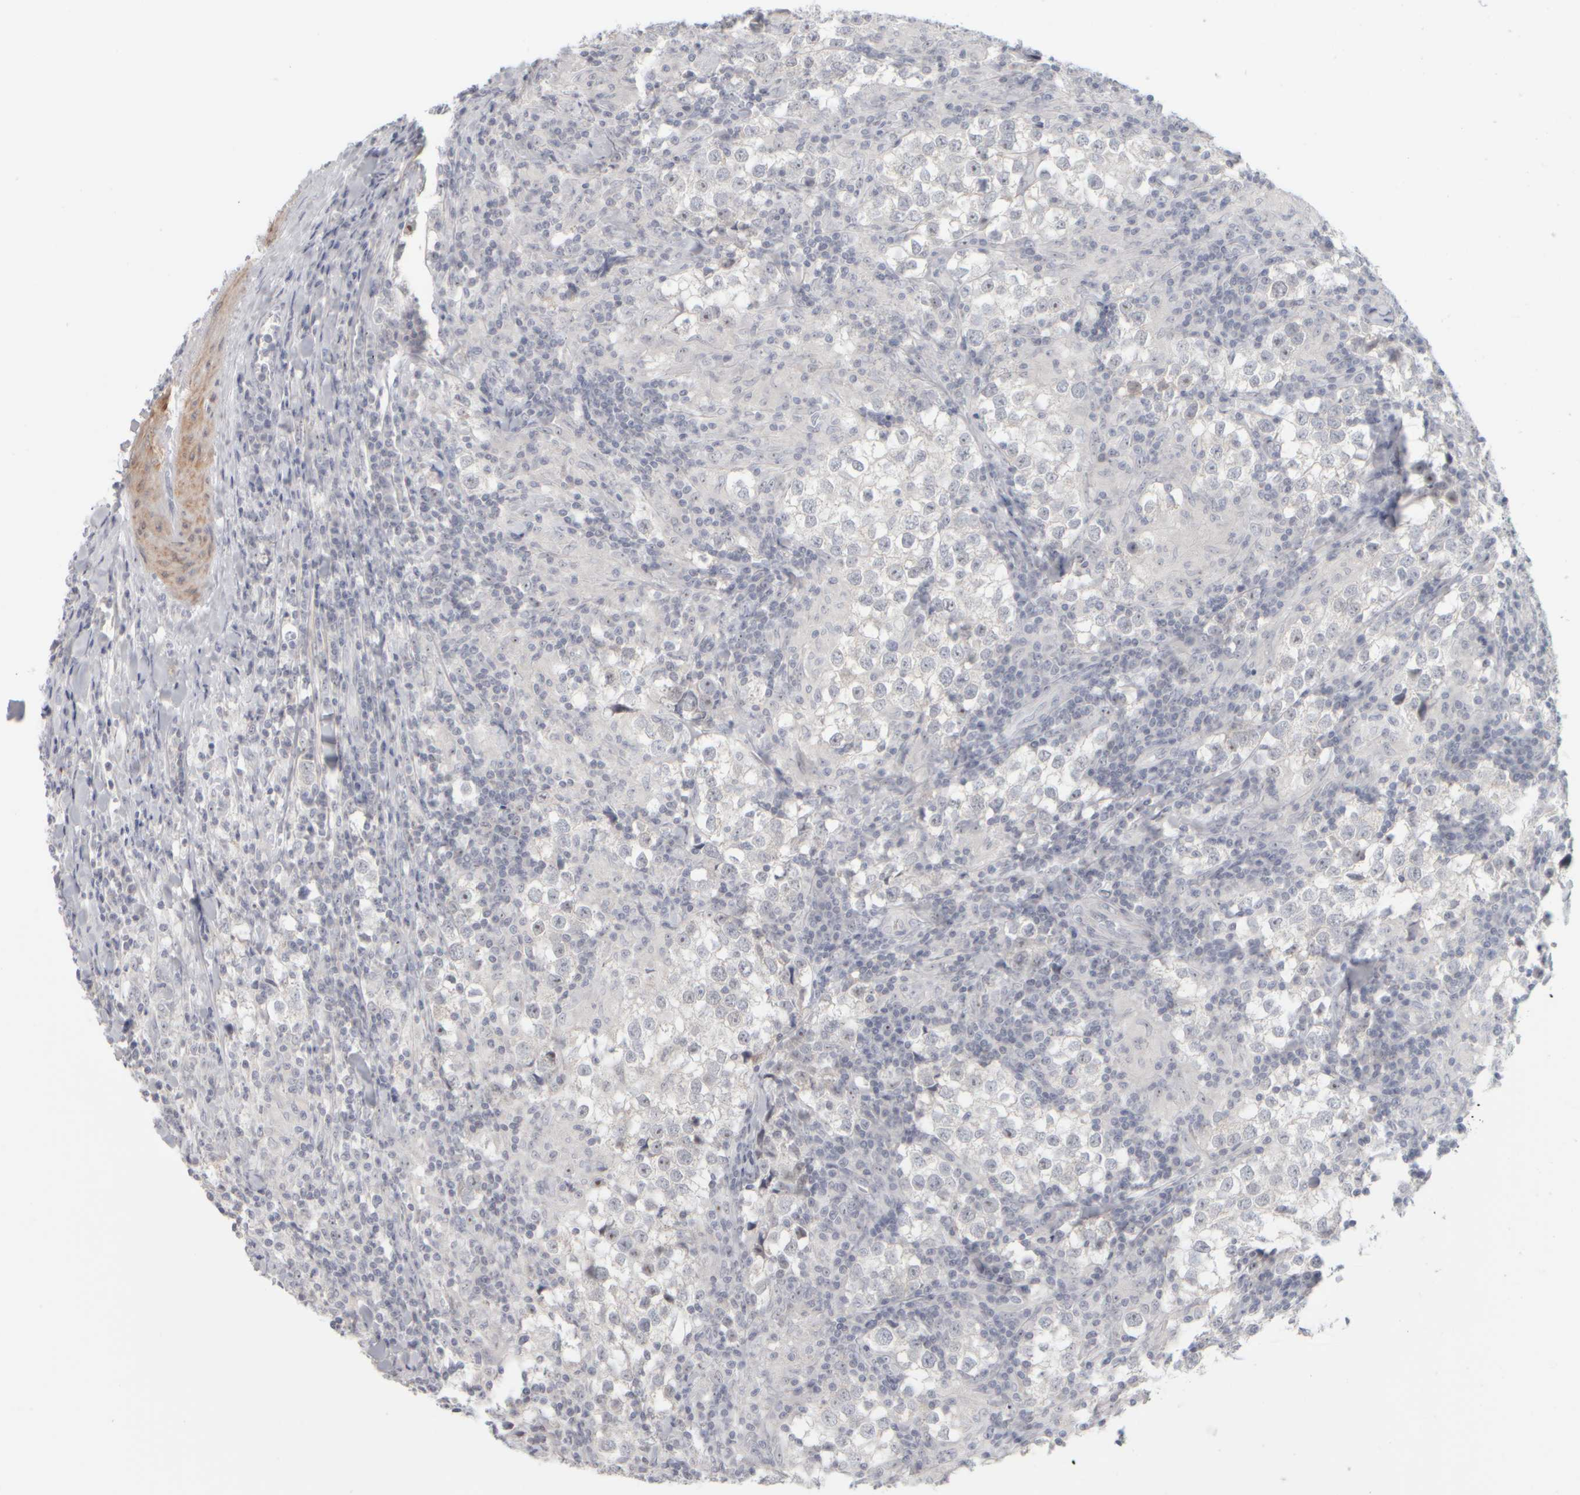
{"staining": {"intensity": "moderate", "quantity": "<25%", "location": "nuclear"}, "tissue": "testis cancer", "cell_type": "Tumor cells", "image_type": "cancer", "snomed": [{"axis": "morphology", "description": "Seminoma, NOS"}, {"axis": "morphology", "description": "Carcinoma, Embryonal, NOS"}, {"axis": "topography", "description": "Testis"}], "caption": "About <25% of tumor cells in embryonal carcinoma (testis) reveal moderate nuclear protein positivity as visualized by brown immunohistochemical staining.", "gene": "DCXR", "patient": {"sex": "male", "age": 36}}